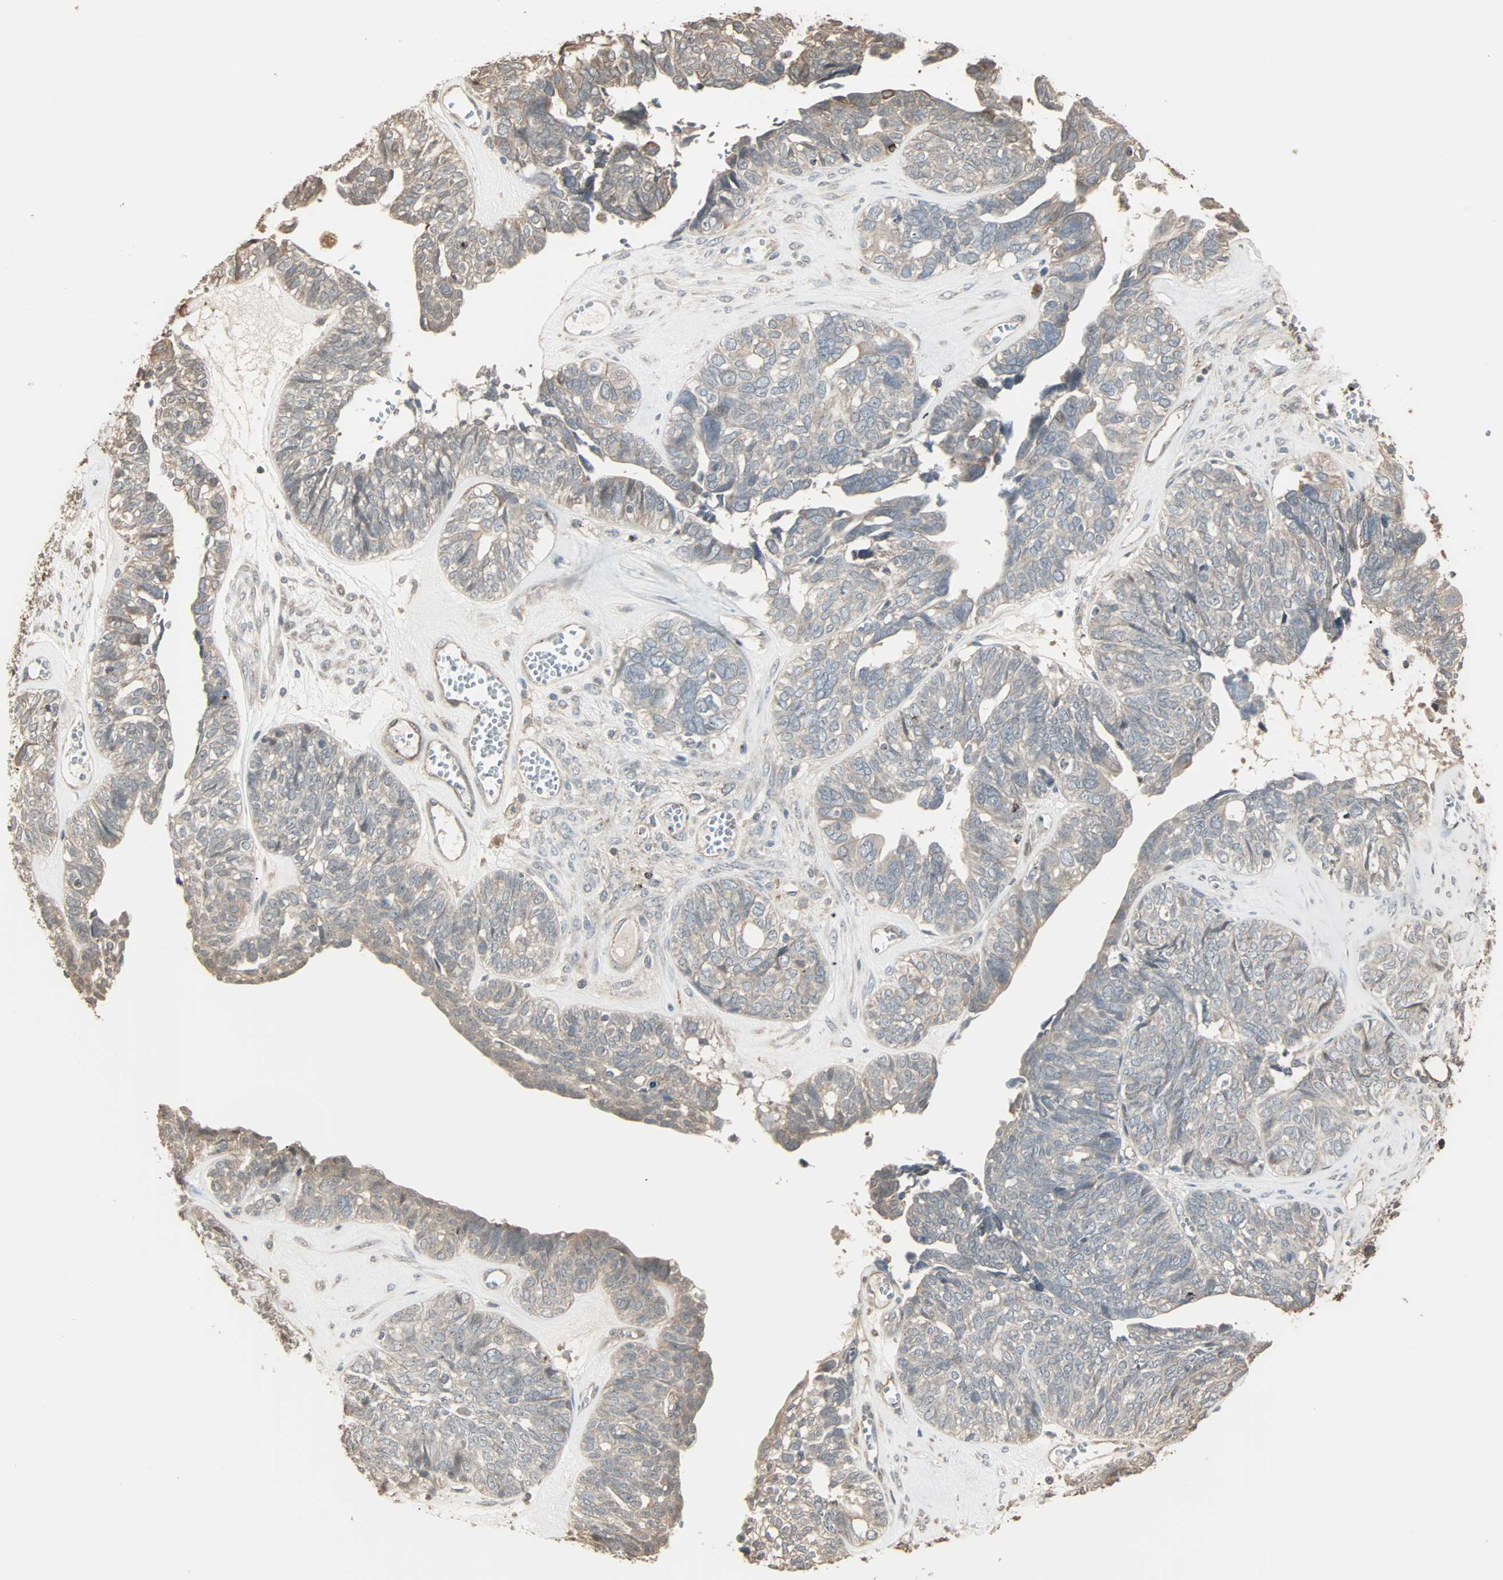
{"staining": {"intensity": "weak", "quantity": "<25%", "location": "cytoplasmic/membranous"}, "tissue": "ovarian cancer", "cell_type": "Tumor cells", "image_type": "cancer", "snomed": [{"axis": "morphology", "description": "Cystadenocarcinoma, serous, NOS"}, {"axis": "topography", "description": "Ovary"}], "caption": "Tumor cells show no significant protein expression in ovarian serous cystadenocarcinoma. (IHC, brightfield microscopy, high magnification).", "gene": "CALCRL", "patient": {"sex": "female", "age": 79}}